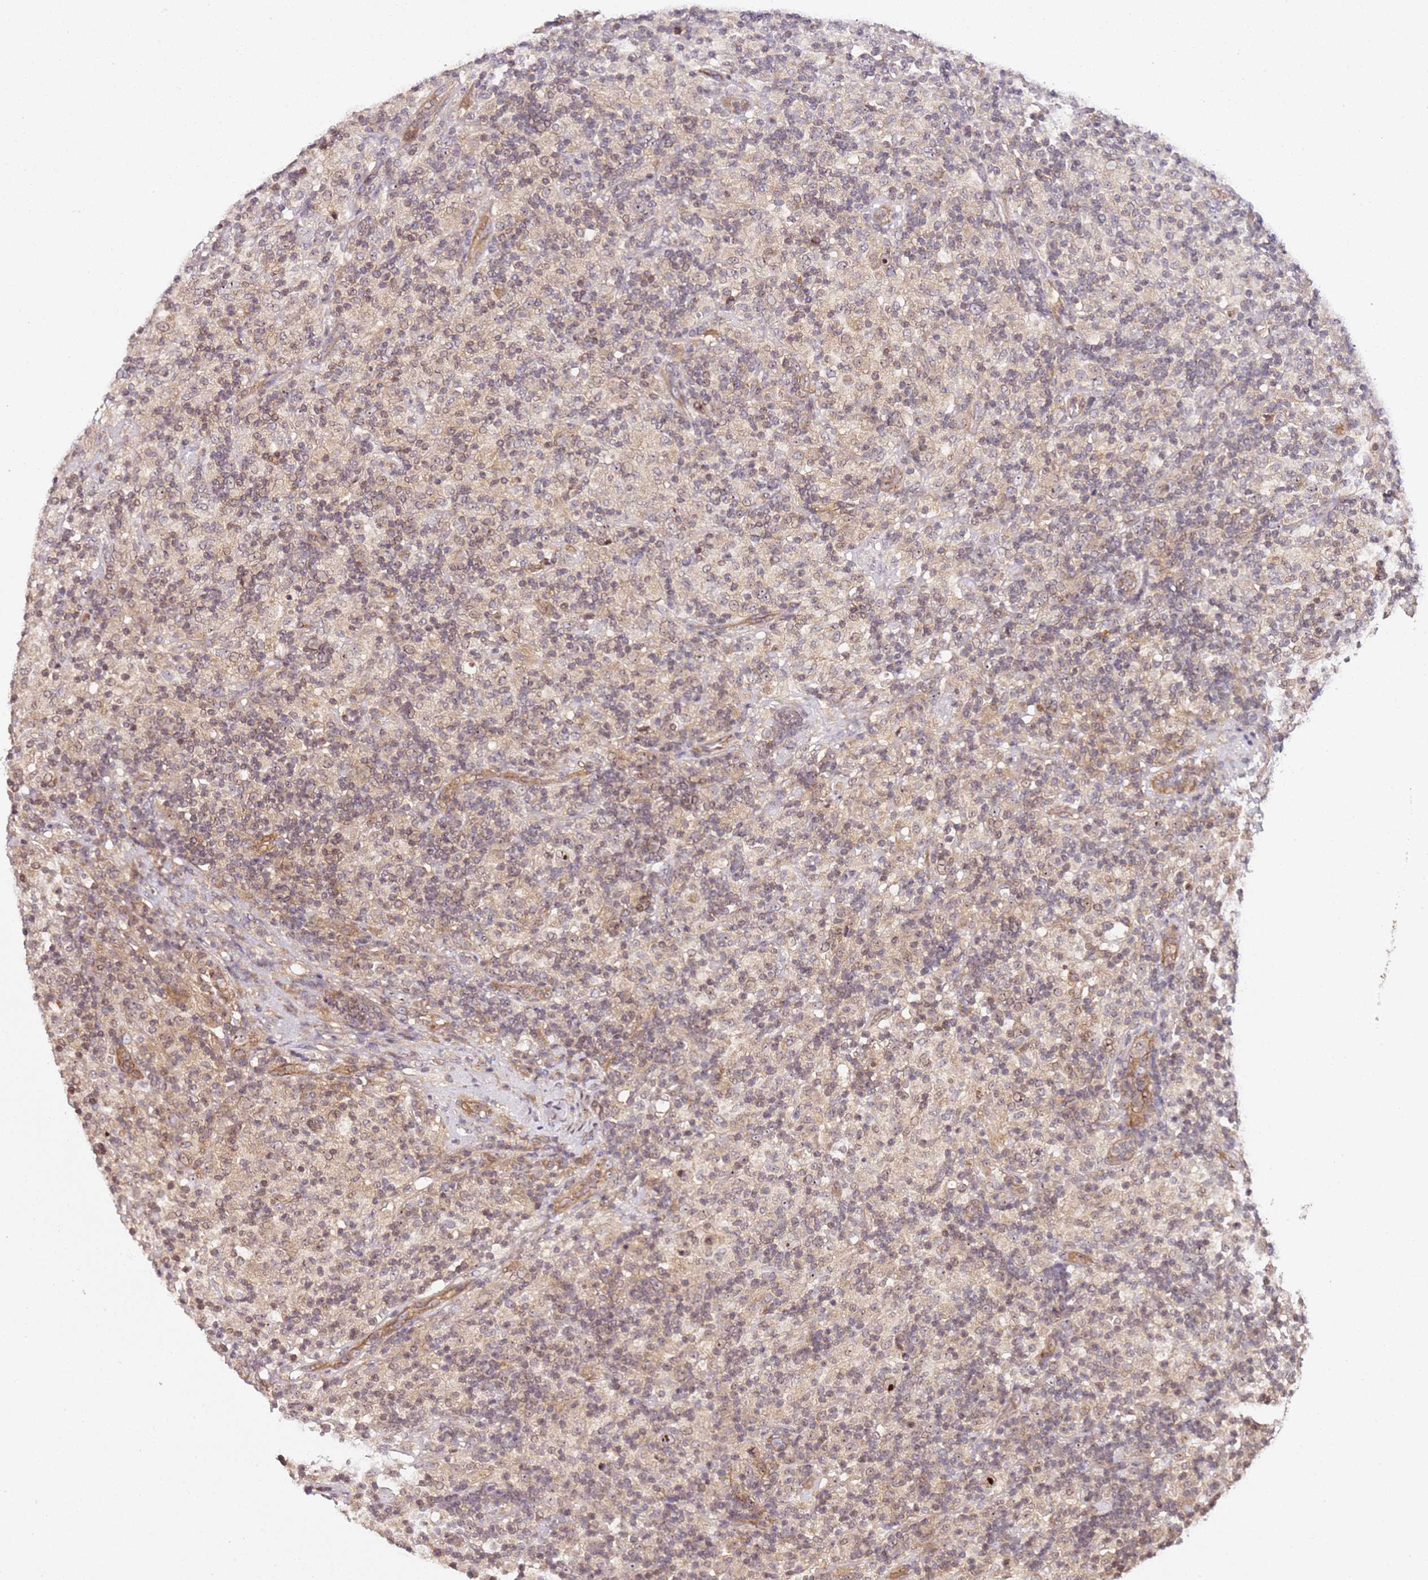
{"staining": {"intensity": "weak", "quantity": "<25%", "location": "nuclear"}, "tissue": "lymphoma", "cell_type": "Tumor cells", "image_type": "cancer", "snomed": [{"axis": "morphology", "description": "Hodgkin's disease, NOS"}, {"axis": "topography", "description": "Lymph node"}], "caption": "Immunohistochemistry (IHC) image of neoplastic tissue: human lymphoma stained with DAB exhibits no significant protein staining in tumor cells.", "gene": "DDX27", "patient": {"sex": "male", "age": 70}}